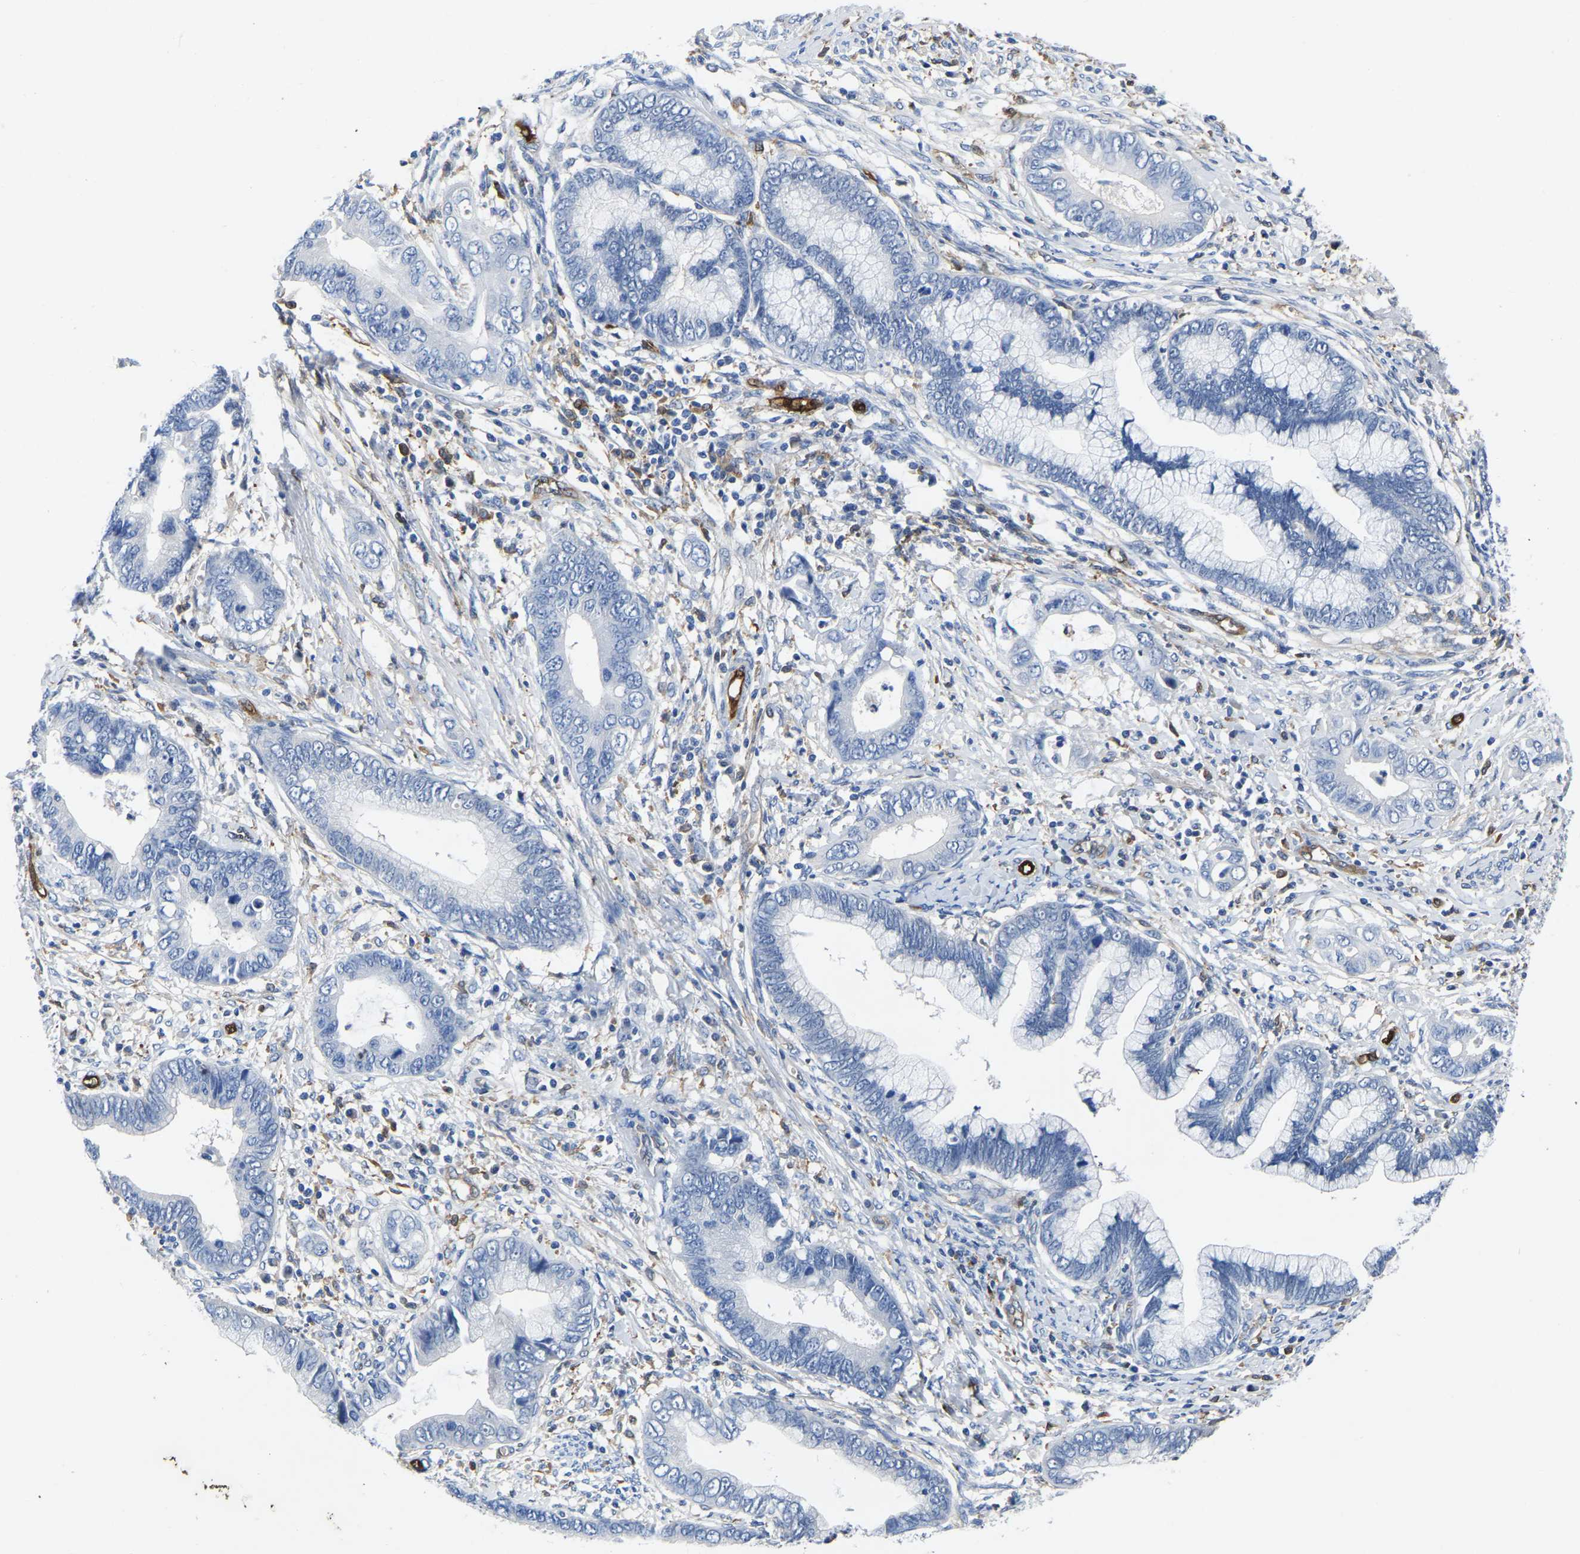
{"staining": {"intensity": "negative", "quantity": "none", "location": "none"}, "tissue": "cervical cancer", "cell_type": "Tumor cells", "image_type": "cancer", "snomed": [{"axis": "morphology", "description": "Adenocarcinoma, NOS"}, {"axis": "topography", "description": "Cervix"}], "caption": "Tumor cells are negative for brown protein staining in adenocarcinoma (cervical).", "gene": "ATG2B", "patient": {"sex": "female", "age": 44}}